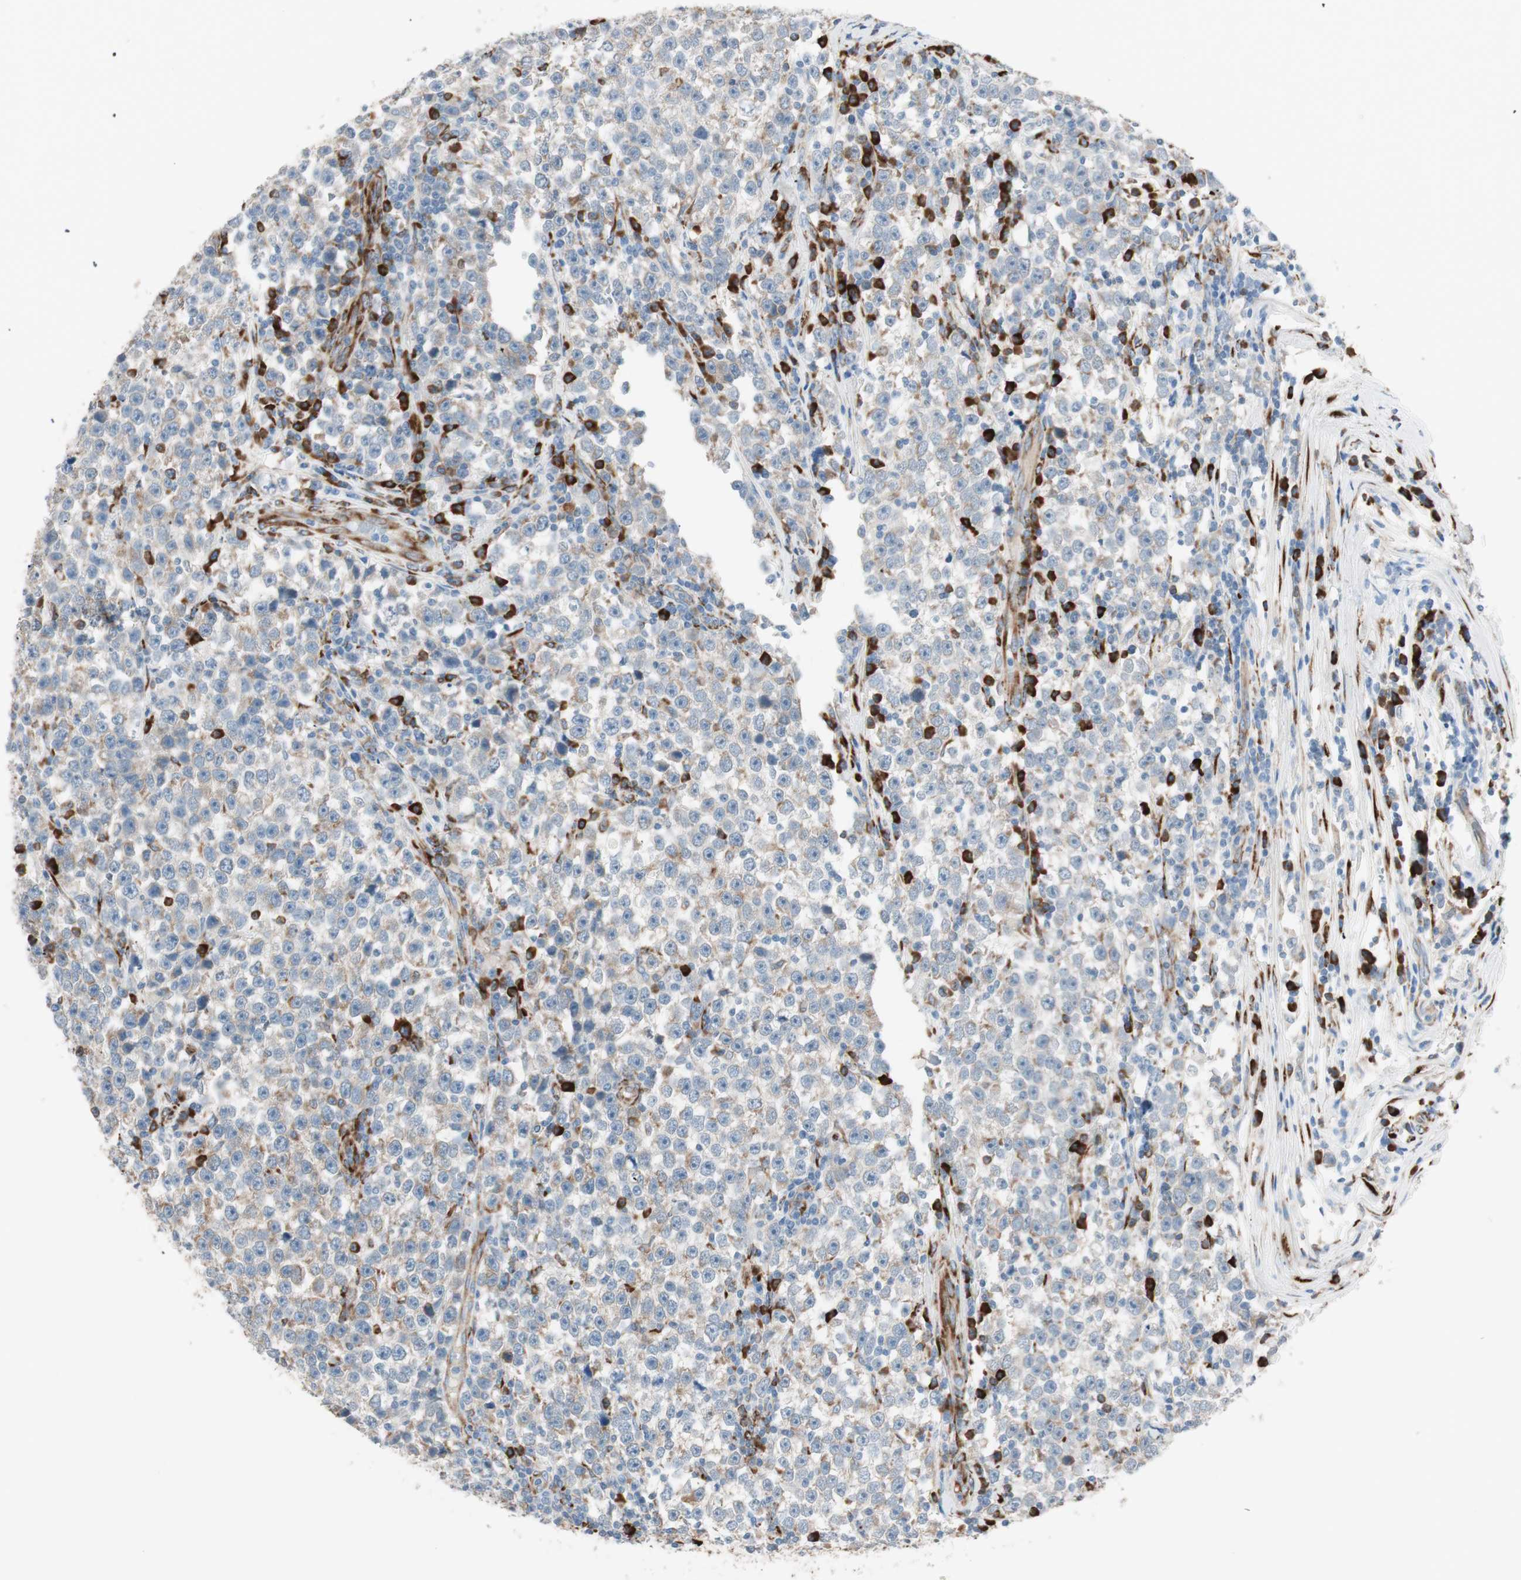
{"staining": {"intensity": "weak", "quantity": ">75%", "location": "cytoplasmic/membranous"}, "tissue": "testis cancer", "cell_type": "Tumor cells", "image_type": "cancer", "snomed": [{"axis": "morphology", "description": "Seminoma, NOS"}, {"axis": "topography", "description": "Testis"}], "caption": "DAB (3,3'-diaminobenzidine) immunohistochemical staining of human seminoma (testis) displays weak cytoplasmic/membranous protein staining in approximately >75% of tumor cells.", "gene": "P4HTM", "patient": {"sex": "male", "age": 43}}